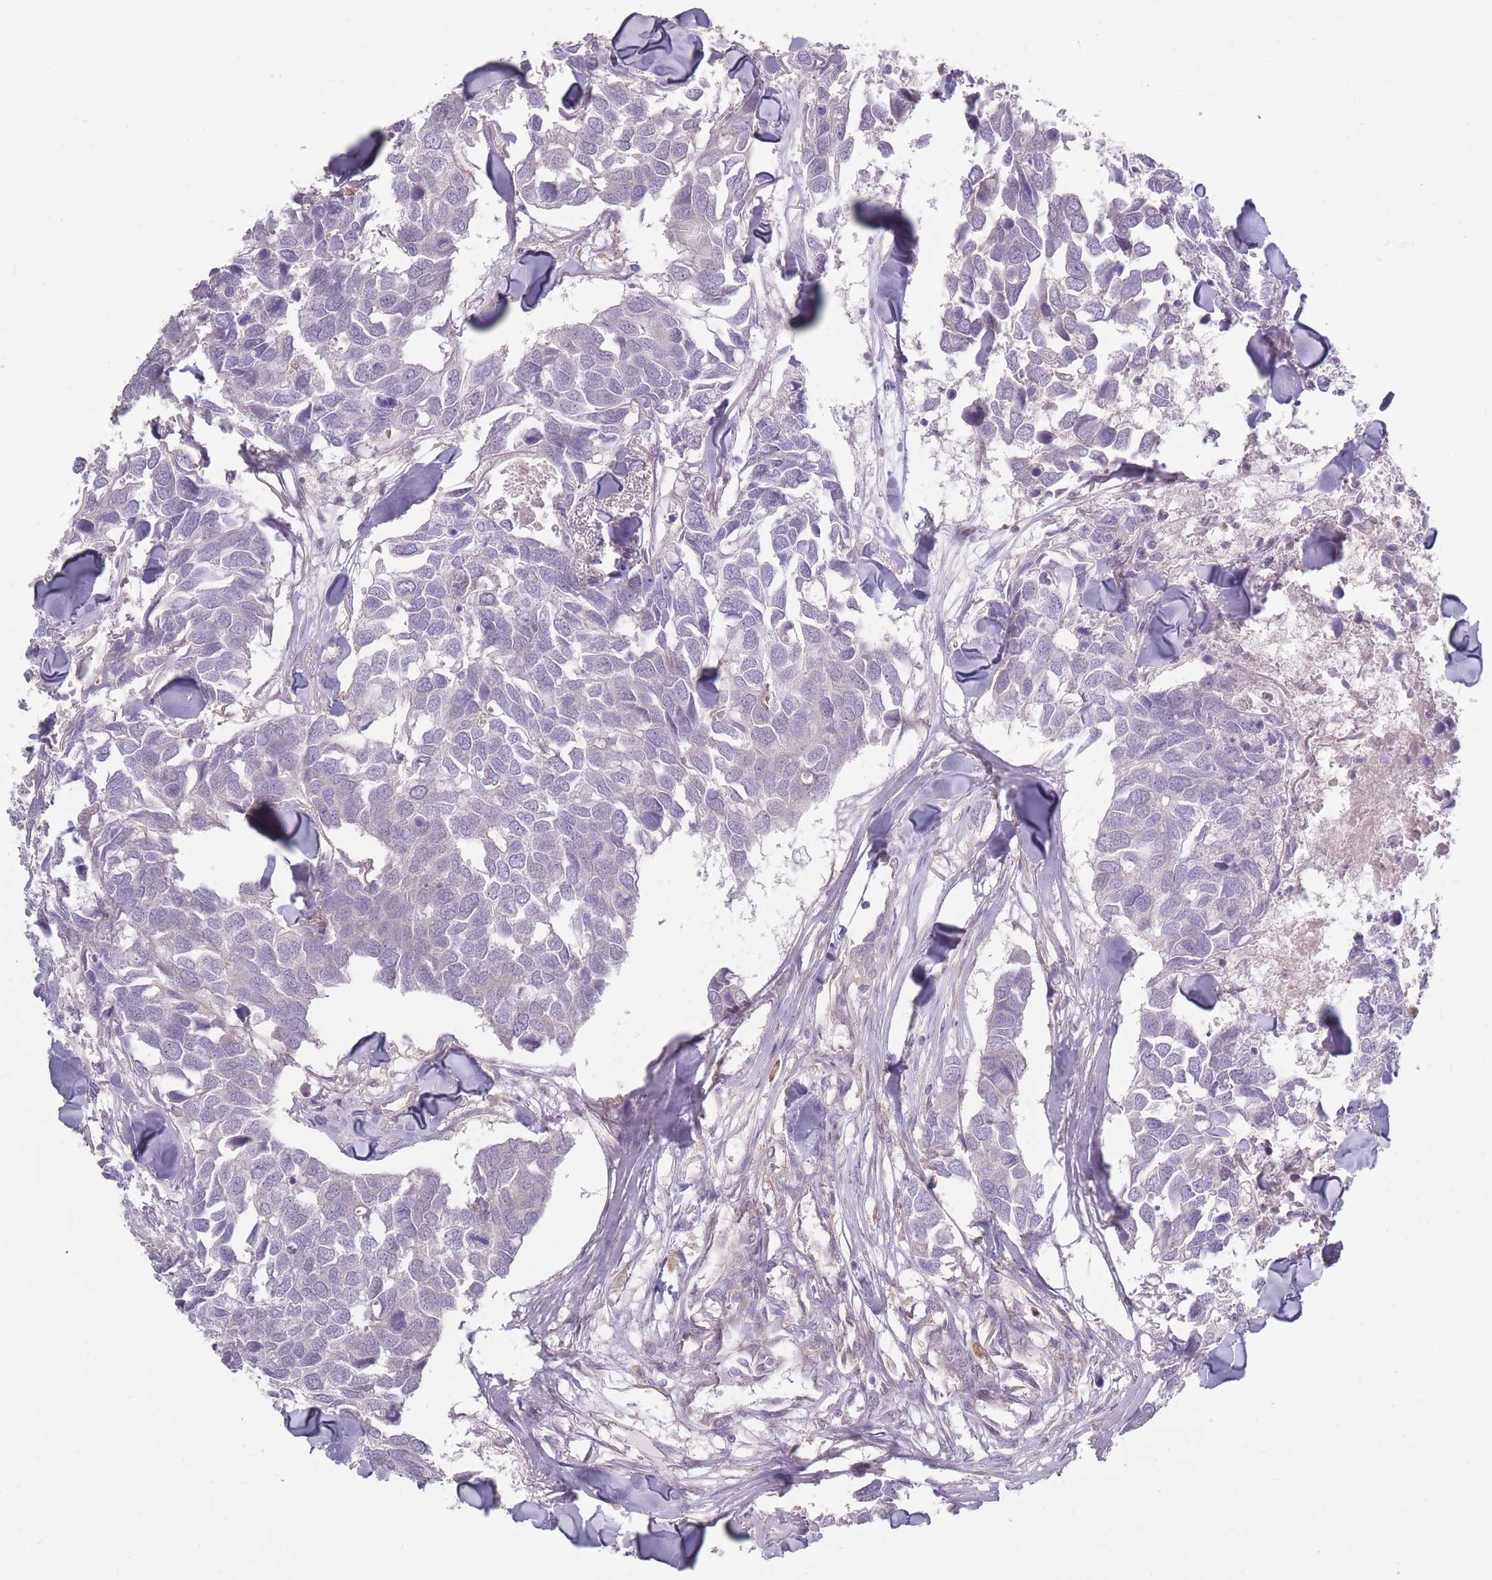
{"staining": {"intensity": "negative", "quantity": "none", "location": "none"}, "tissue": "breast cancer", "cell_type": "Tumor cells", "image_type": "cancer", "snomed": [{"axis": "morphology", "description": "Duct carcinoma"}, {"axis": "topography", "description": "Breast"}], "caption": "Breast cancer (intraductal carcinoma) stained for a protein using immunohistochemistry shows no expression tumor cells.", "gene": "TET3", "patient": {"sex": "female", "age": 83}}